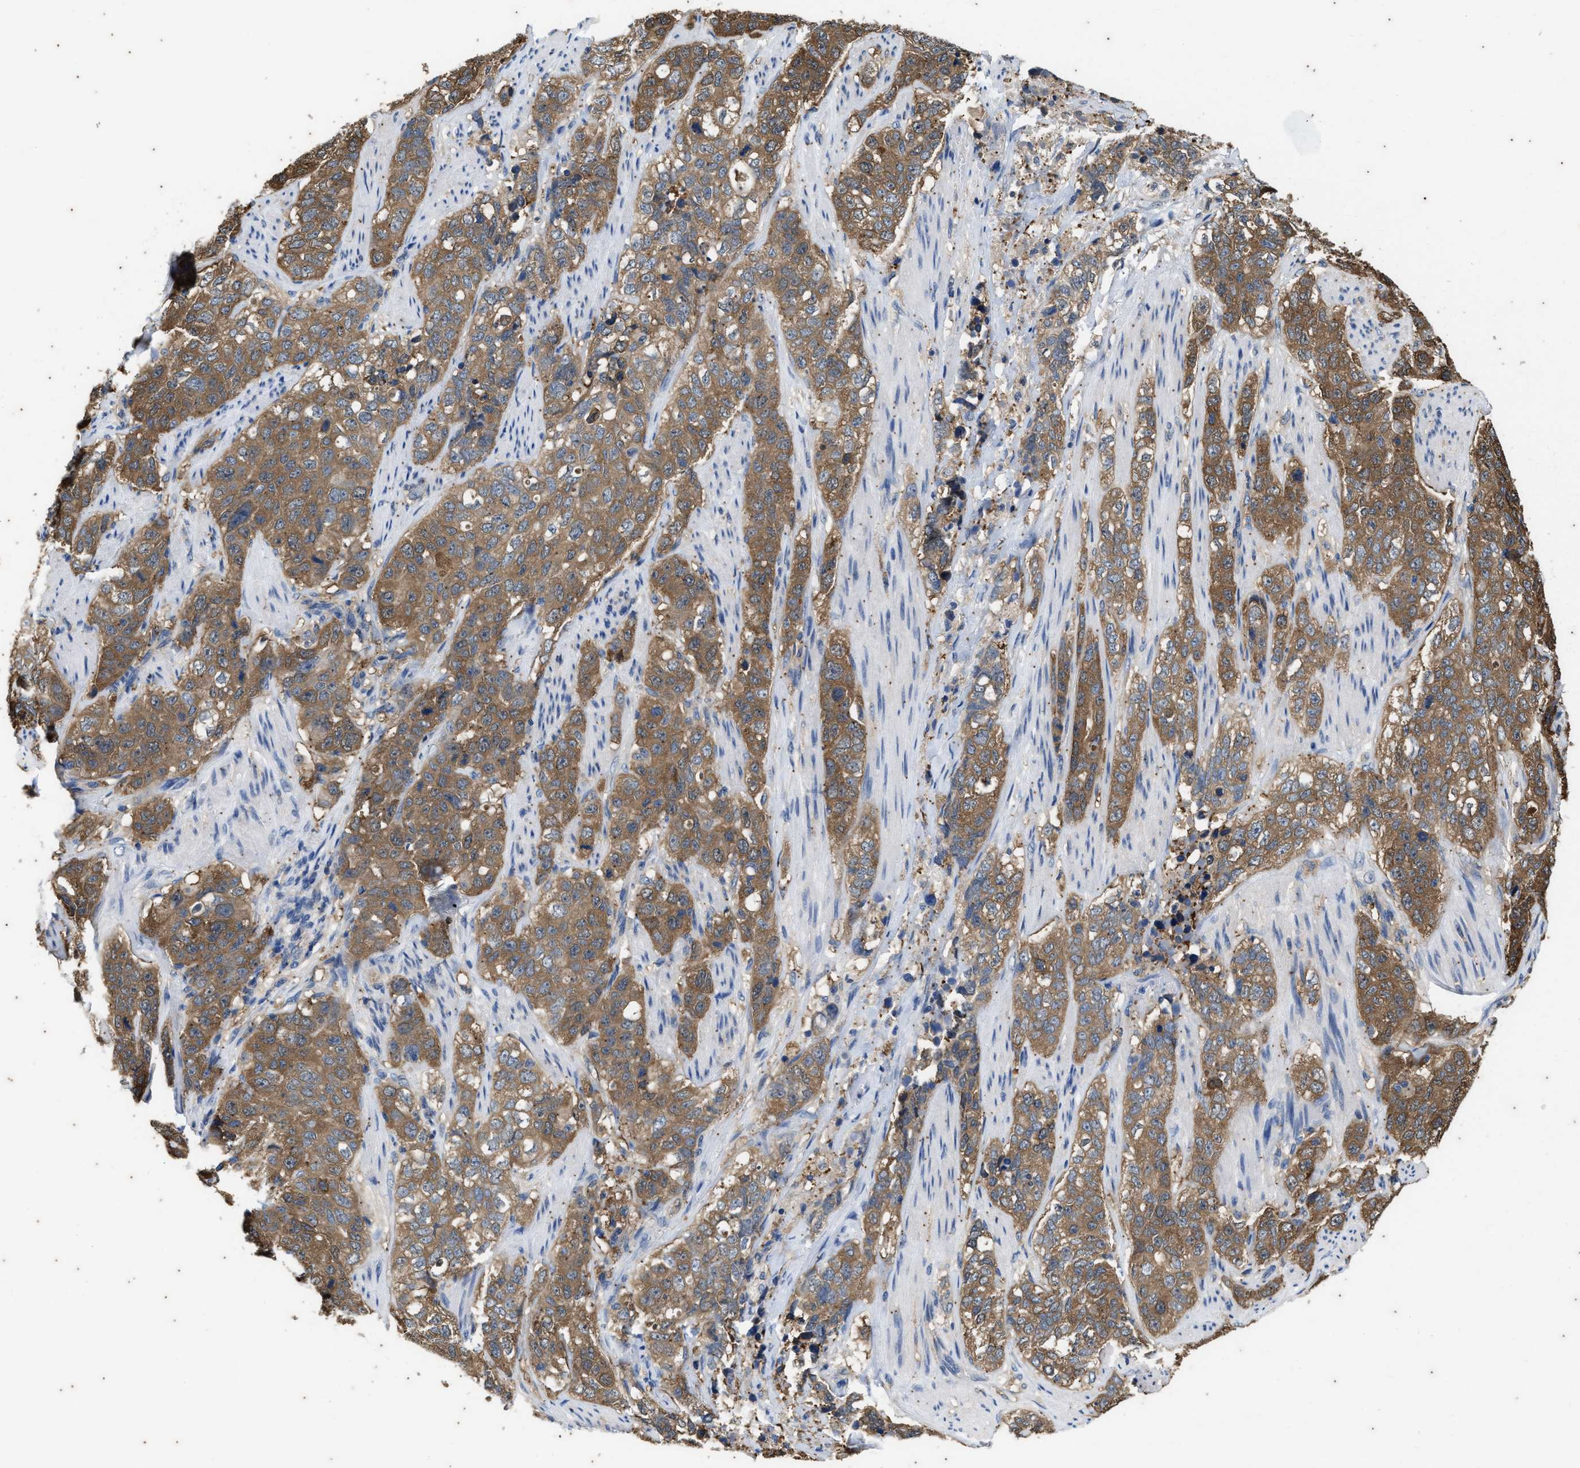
{"staining": {"intensity": "moderate", "quantity": ">75%", "location": "cytoplasmic/membranous"}, "tissue": "stomach cancer", "cell_type": "Tumor cells", "image_type": "cancer", "snomed": [{"axis": "morphology", "description": "Adenocarcinoma, NOS"}, {"axis": "topography", "description": "Stomach"}], "caption": "Immunohistochemical staining of stomach adenocarcinoma displays moderate cytoplasmic/membranous protein expression in approximately >75% of tumor cells. The staining was performed using DAB to visualize the protein expression in brown, while the nuclei were stained in blue with hematoxylin (Magnification: 20x).", "gene": "COX19", "patient": {"sex": "male", "age": 48}}